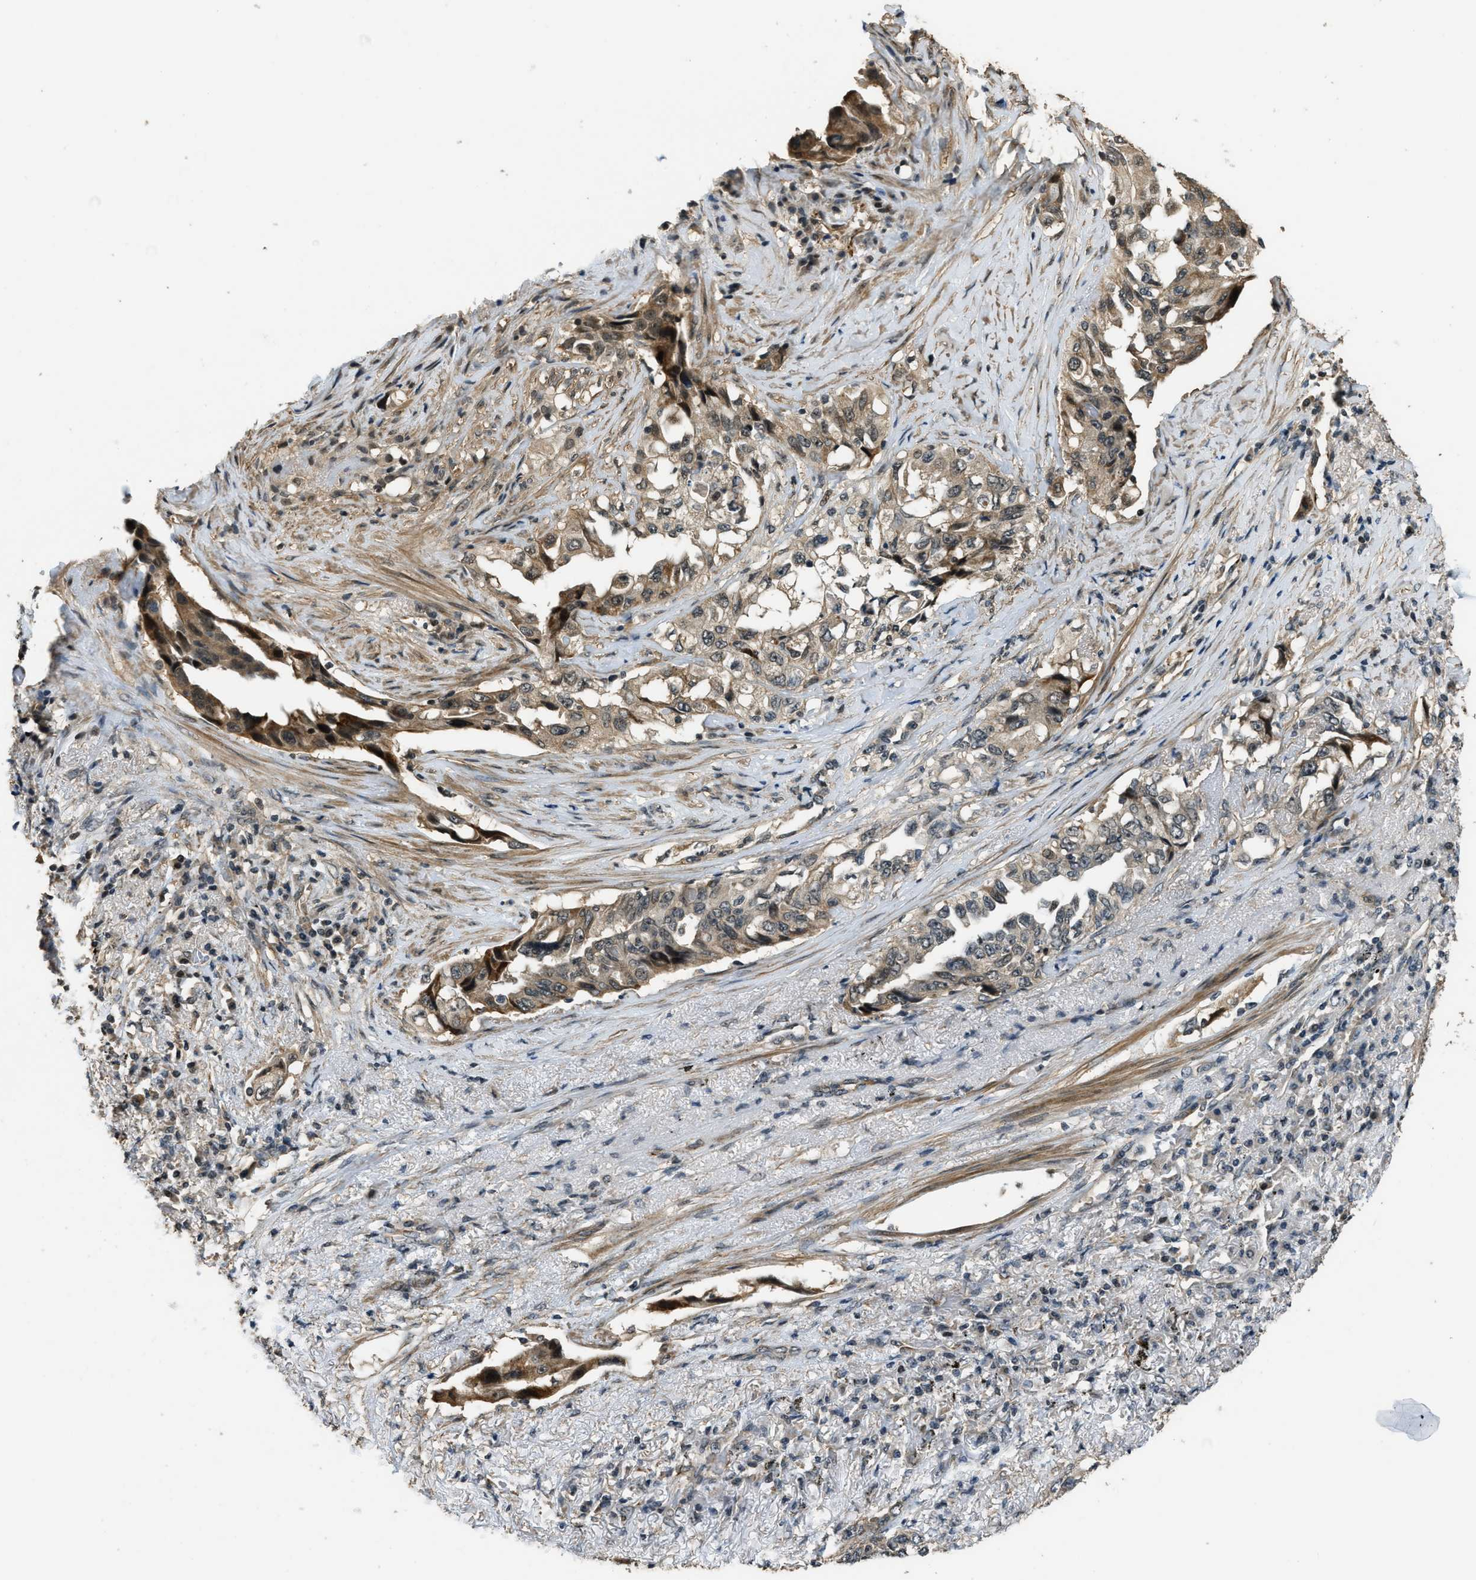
{"staining": {"intensity": "moderate", "quantity": ">75%", "location": "cytoplasmic/membranous"}, "tissue": "lung cancer", "cell_type": "Tumor cells", "image_type": "cancer", "snomed": [{"axis": "morphology", "description": "Adenocarcinoma, NOS"}, {"axis": "topography", "description": "Lung"}], "caption": "Lung cancer (adenocarcinoma) was stained to show a protein in brown. There is medium levels of moderate cytoplasmic/membranous expression in about >75% of tumor cells. Using DAB (brown) and hematoxylin (blue) stains, captured at high magnification using brightfield microscopy.", "gene": "MED21", "patient": {"sex": "female", "age": 51}}